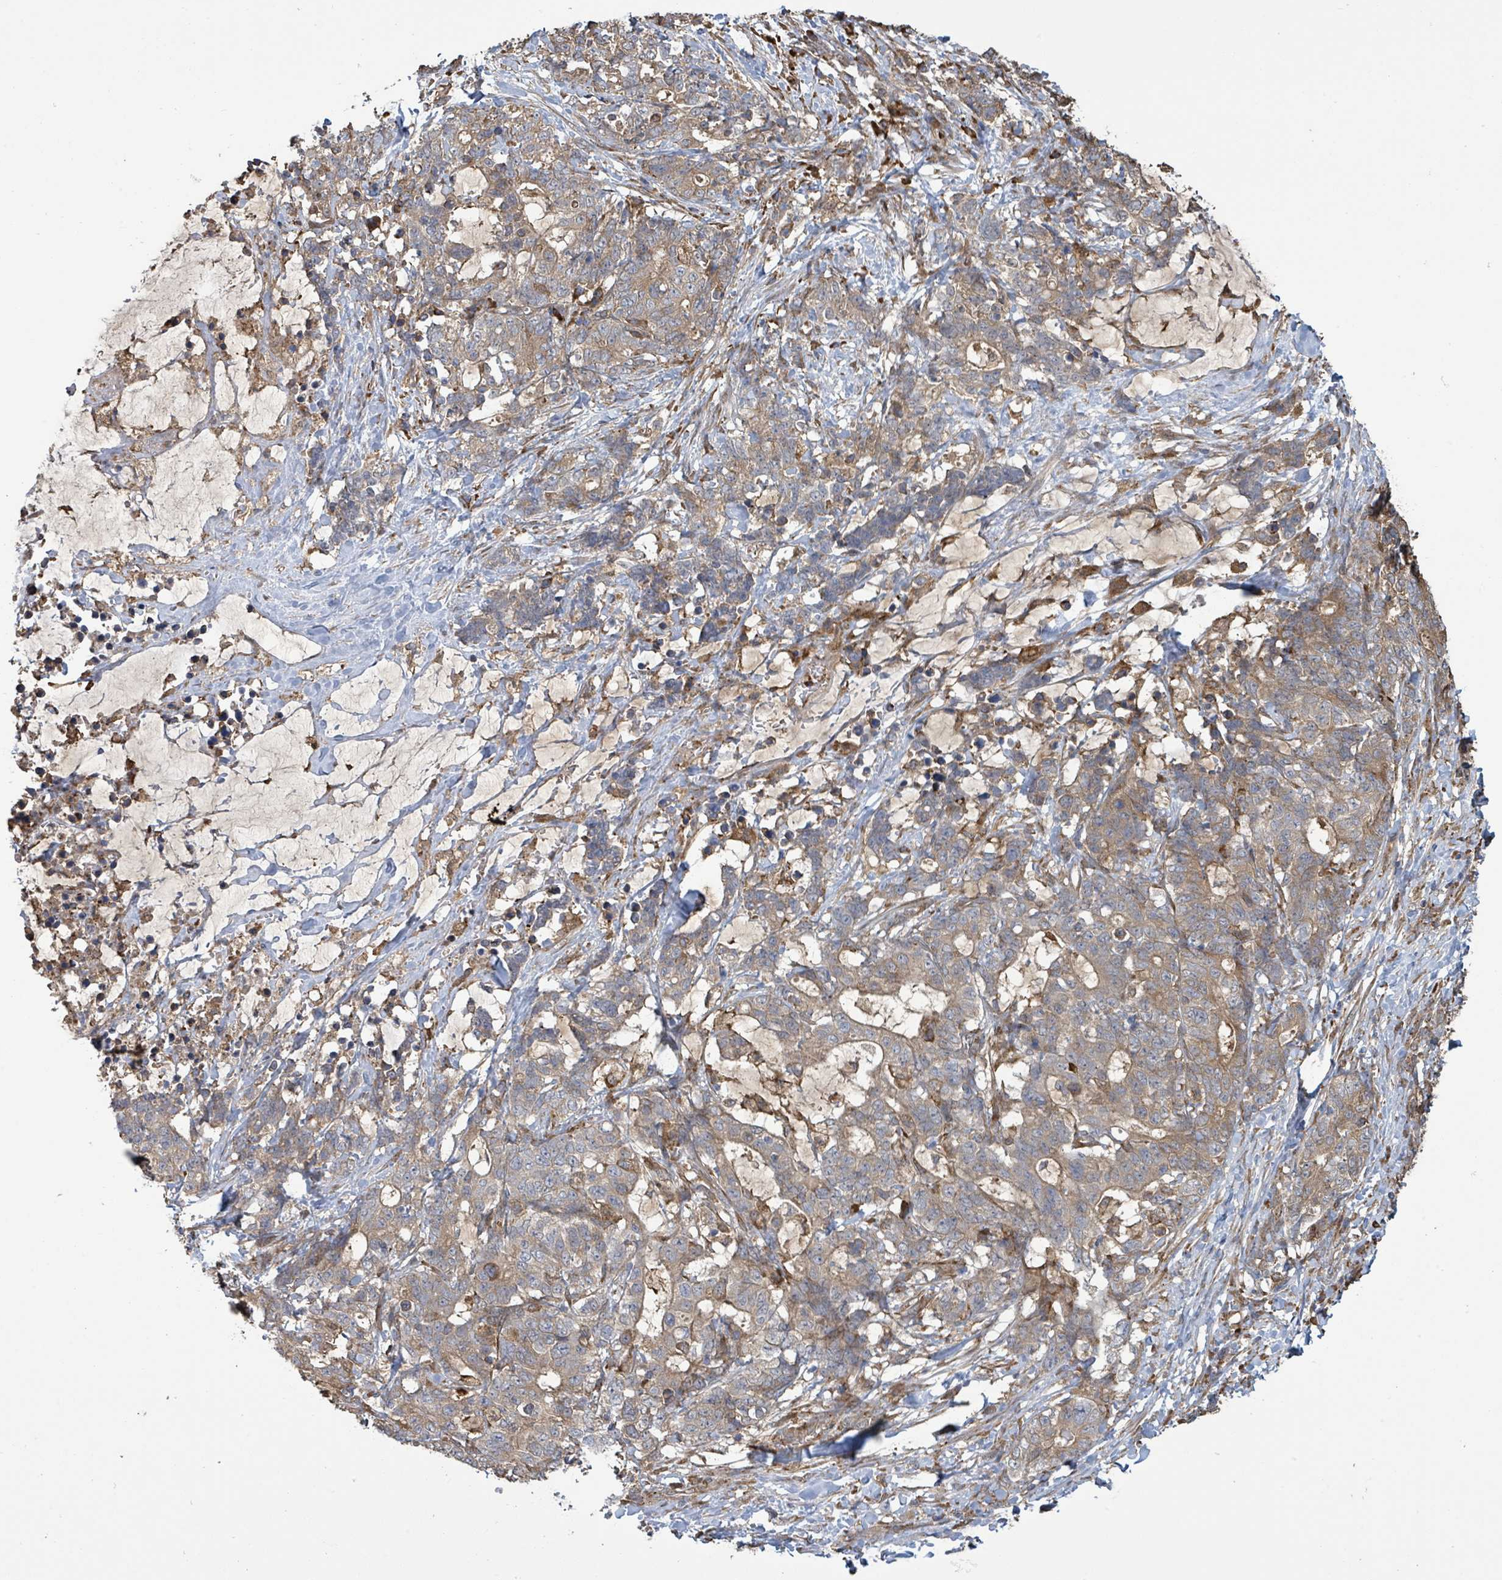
{"staining": {"intensity": "moderate", "quantity": ">75%", "location": "cytoplasmic/membranous"}, "tissue": "stomach cancer", "cell_type": "Tumor cells", "image_type": "cancer", "snomed": [{"axis": "morphology", "description": "Normal tissue, NOS"}, {"axis": "morphology", "description": "Adenocarcinoma, NOS"}, {"axis": "topography", "description": "Stomach"}], "caption": "This image exhibits immunohistochemistry staining of human adenocarcinoma (stomach), with medium moderate cytoplasmic/membranous staining in approximately >75% of tumor cells.", "gene": "ARPIN", "patient": {"sex": "female", "age": 64}}